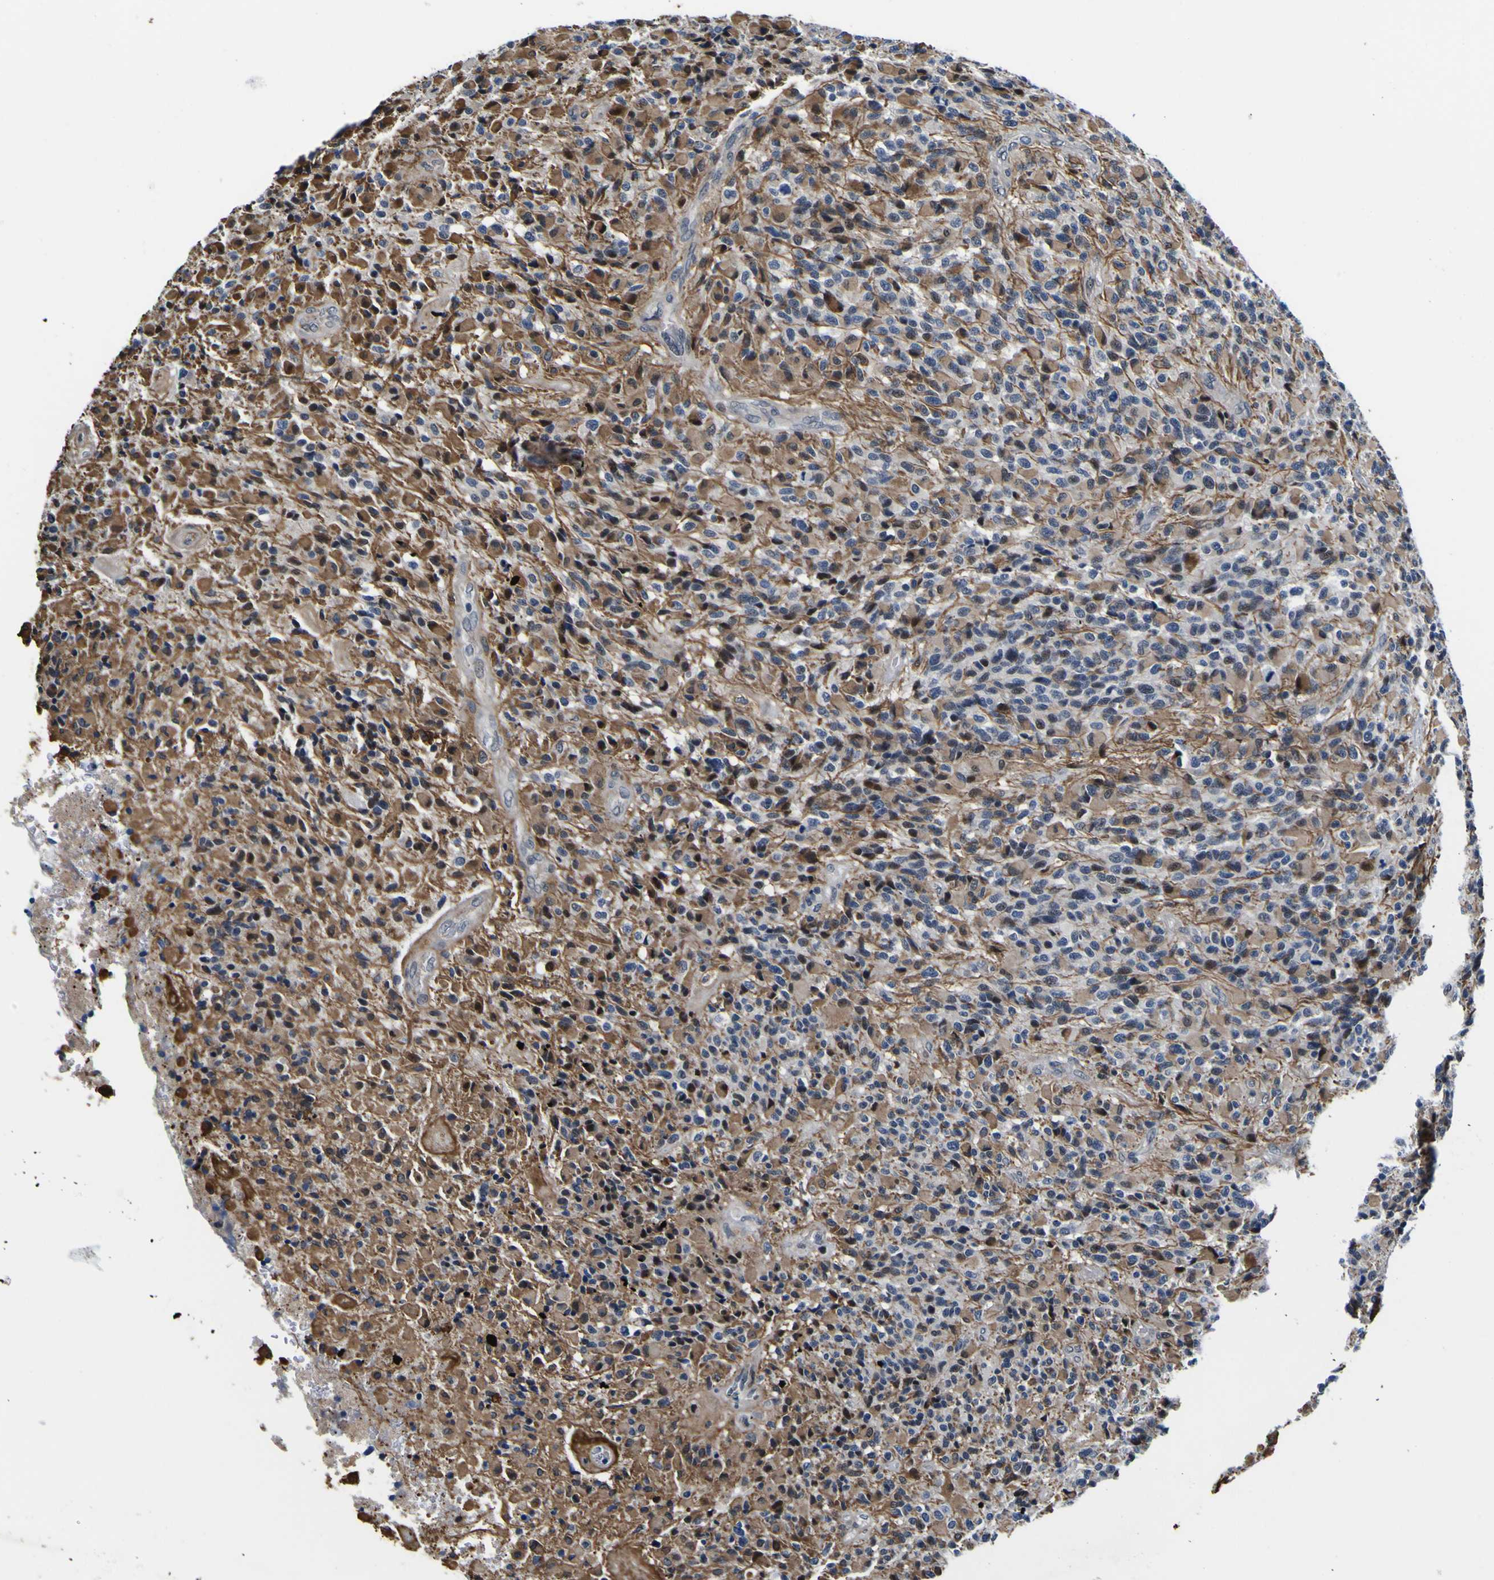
{"staining": {"intensity": "moderate", "quantity": "25%-75%", "location": "cytoplasmic/membranous"}, "tissue": "glioma", "cell_type": "Tumor cells", "image_type": "cancer", "snomed": [{"axis": "morphology", "description": "Glioma, malignant, High grade"}, {"axis": "topography", "description": "Brain"}], "caption": "Human glioma stained with a brown dye reveals moderate cytoplasmic/membranous positive positivity in about 25%-75% of tumor cells.", "gene": "POSTN", "patient": {"sex": "male", "age": 71}}